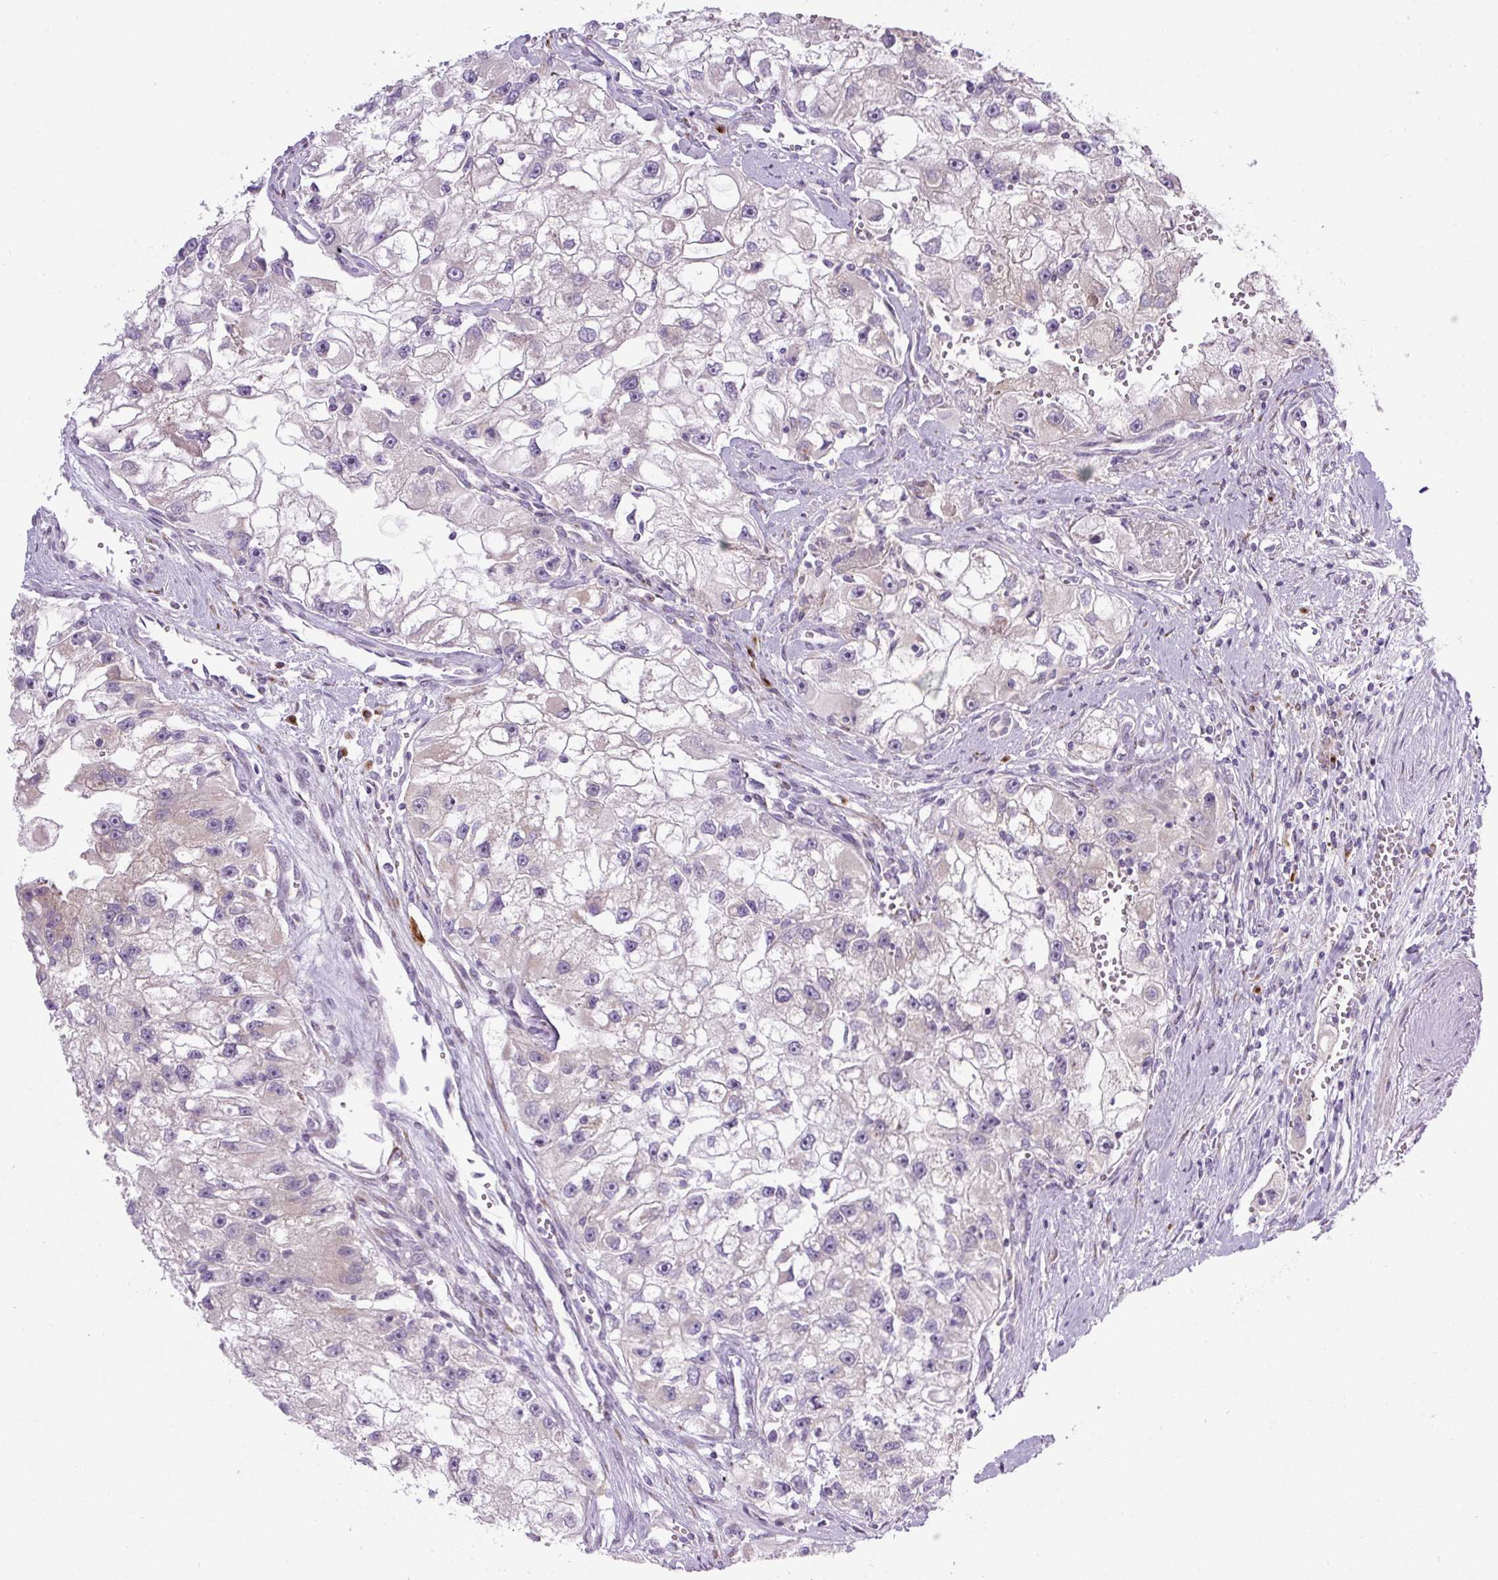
{"staining": {"intensity": "weak", "quantity": "<25%", "location": "cytoplasmic/membranous"}, "tissue": "renal cancer", "cell_type": "Tumor cells", "image_type": "cancer", "snomed": [{"axis": "morphology", "description": "Adenocarcinoma, NOS"}, {"axis": "topography", "description": "Kidney"}], "caption": "IHC photomicrograph of renal adenocarcinoma stained for a protein (brown), which displays no expression in tumor cells. (DAB (3,3'-diaminobenzidine) immunohistochemistry (IHC) visualized using brightfield microscopy, high magnification).", "gene": "MLX", "patient": {"sex": "male", "age": 63}}